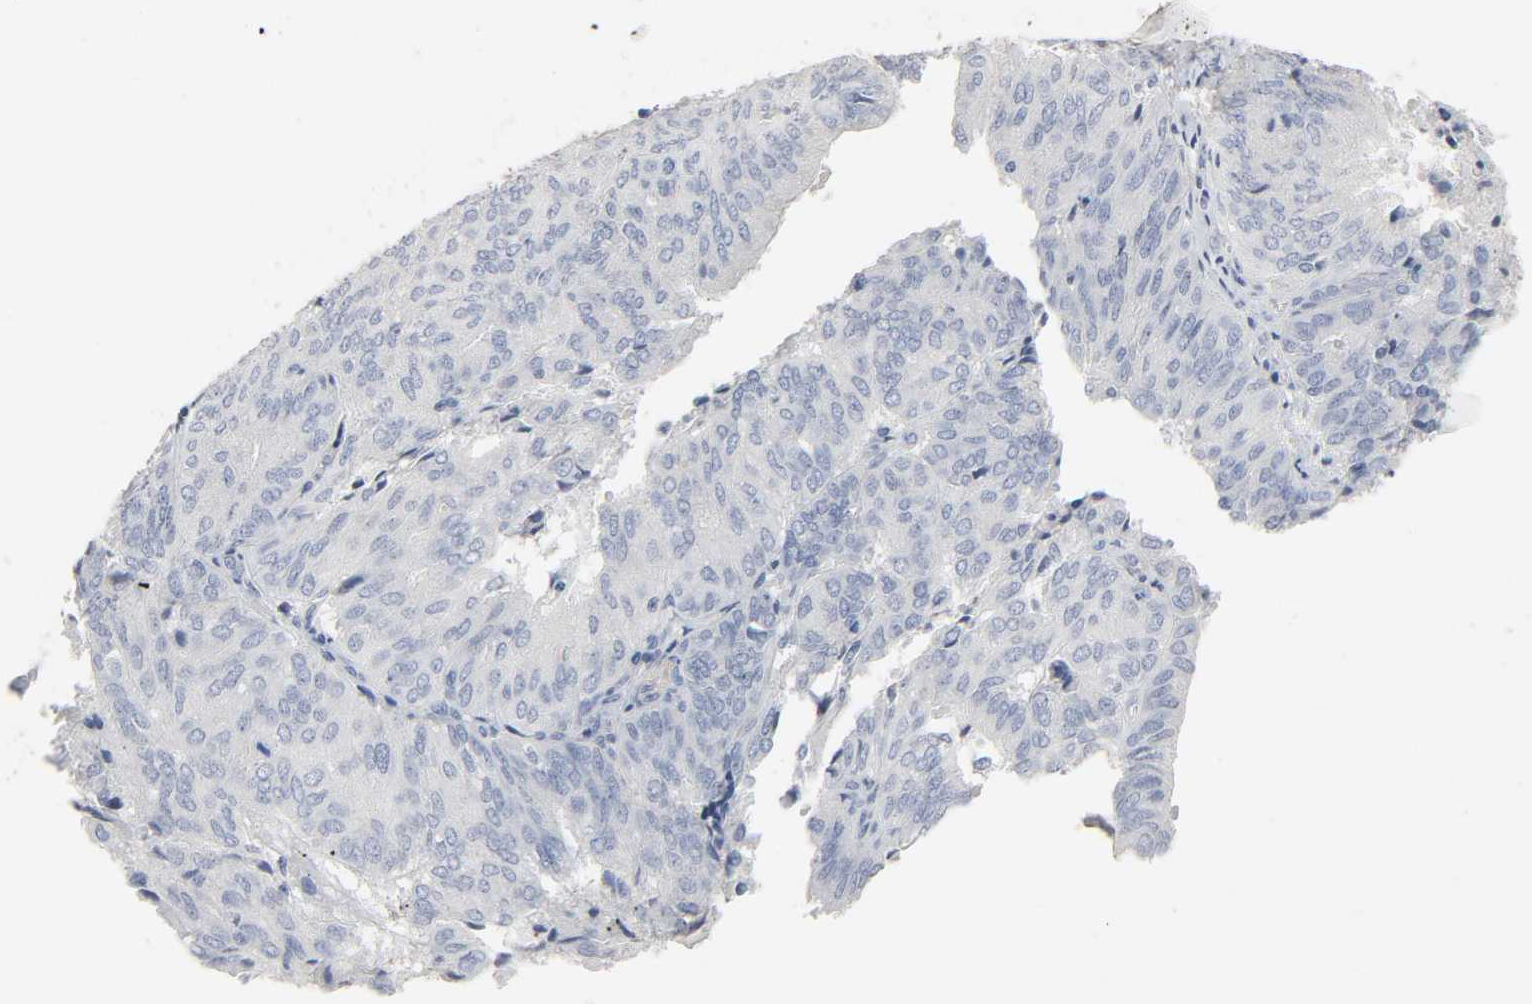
{"staining": {"intensity": "negative", "quantity": "none", "location": "none"}, "tissue": "endometrial cancer", "cell_type": "Tumor cells", "image_type": "cancer", "snomed": [{"axis": "morphology", "description": "Adenocarcinoma, NOS"}, {"axis": "topography", "description": "Uterus"}], "caption": "There is no significant expression in tumor cells of adenocarcinoma (endometrial).", "gene": "FBLN5", "patient": {"sex": "female", "age": 60}}